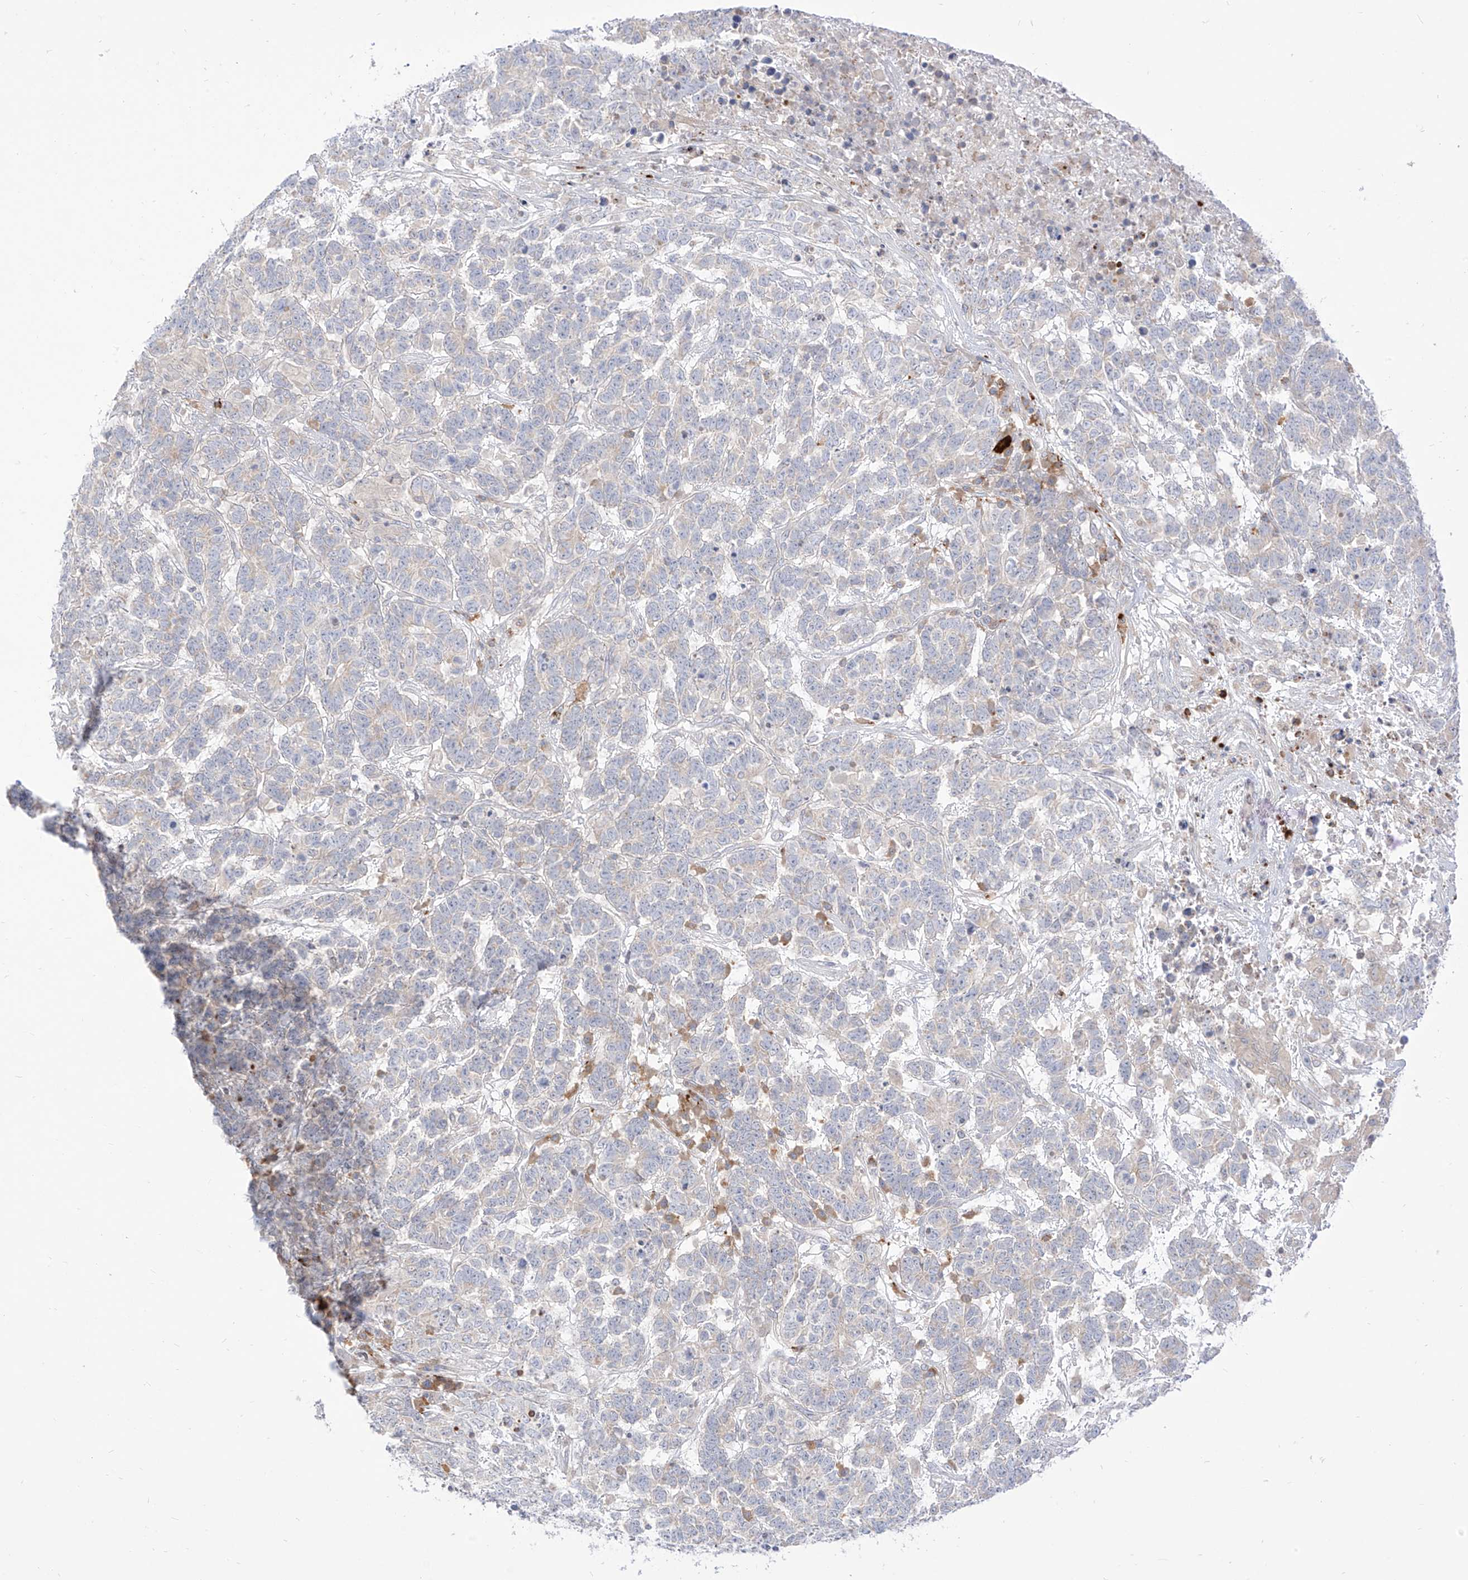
{"staining": {"intensity": "negative", "quantity": "none", "location": "none"}, "tissue": "testis cancer", "cell_type": "Tumor cells", "image_type": "cancer", "snomed": [{"axis": "morphology", "description": "Carcinoma, Embryonal, NOS"}, {"axis": "topography", "description": "Testis"}], "caption": "This is a photomicrograph of immunohistochemistry staining of testis cancer, which shows no staining in tumor cells.", "gene": "SYTL3", "patient": {"sex": "male", "age": 26}}